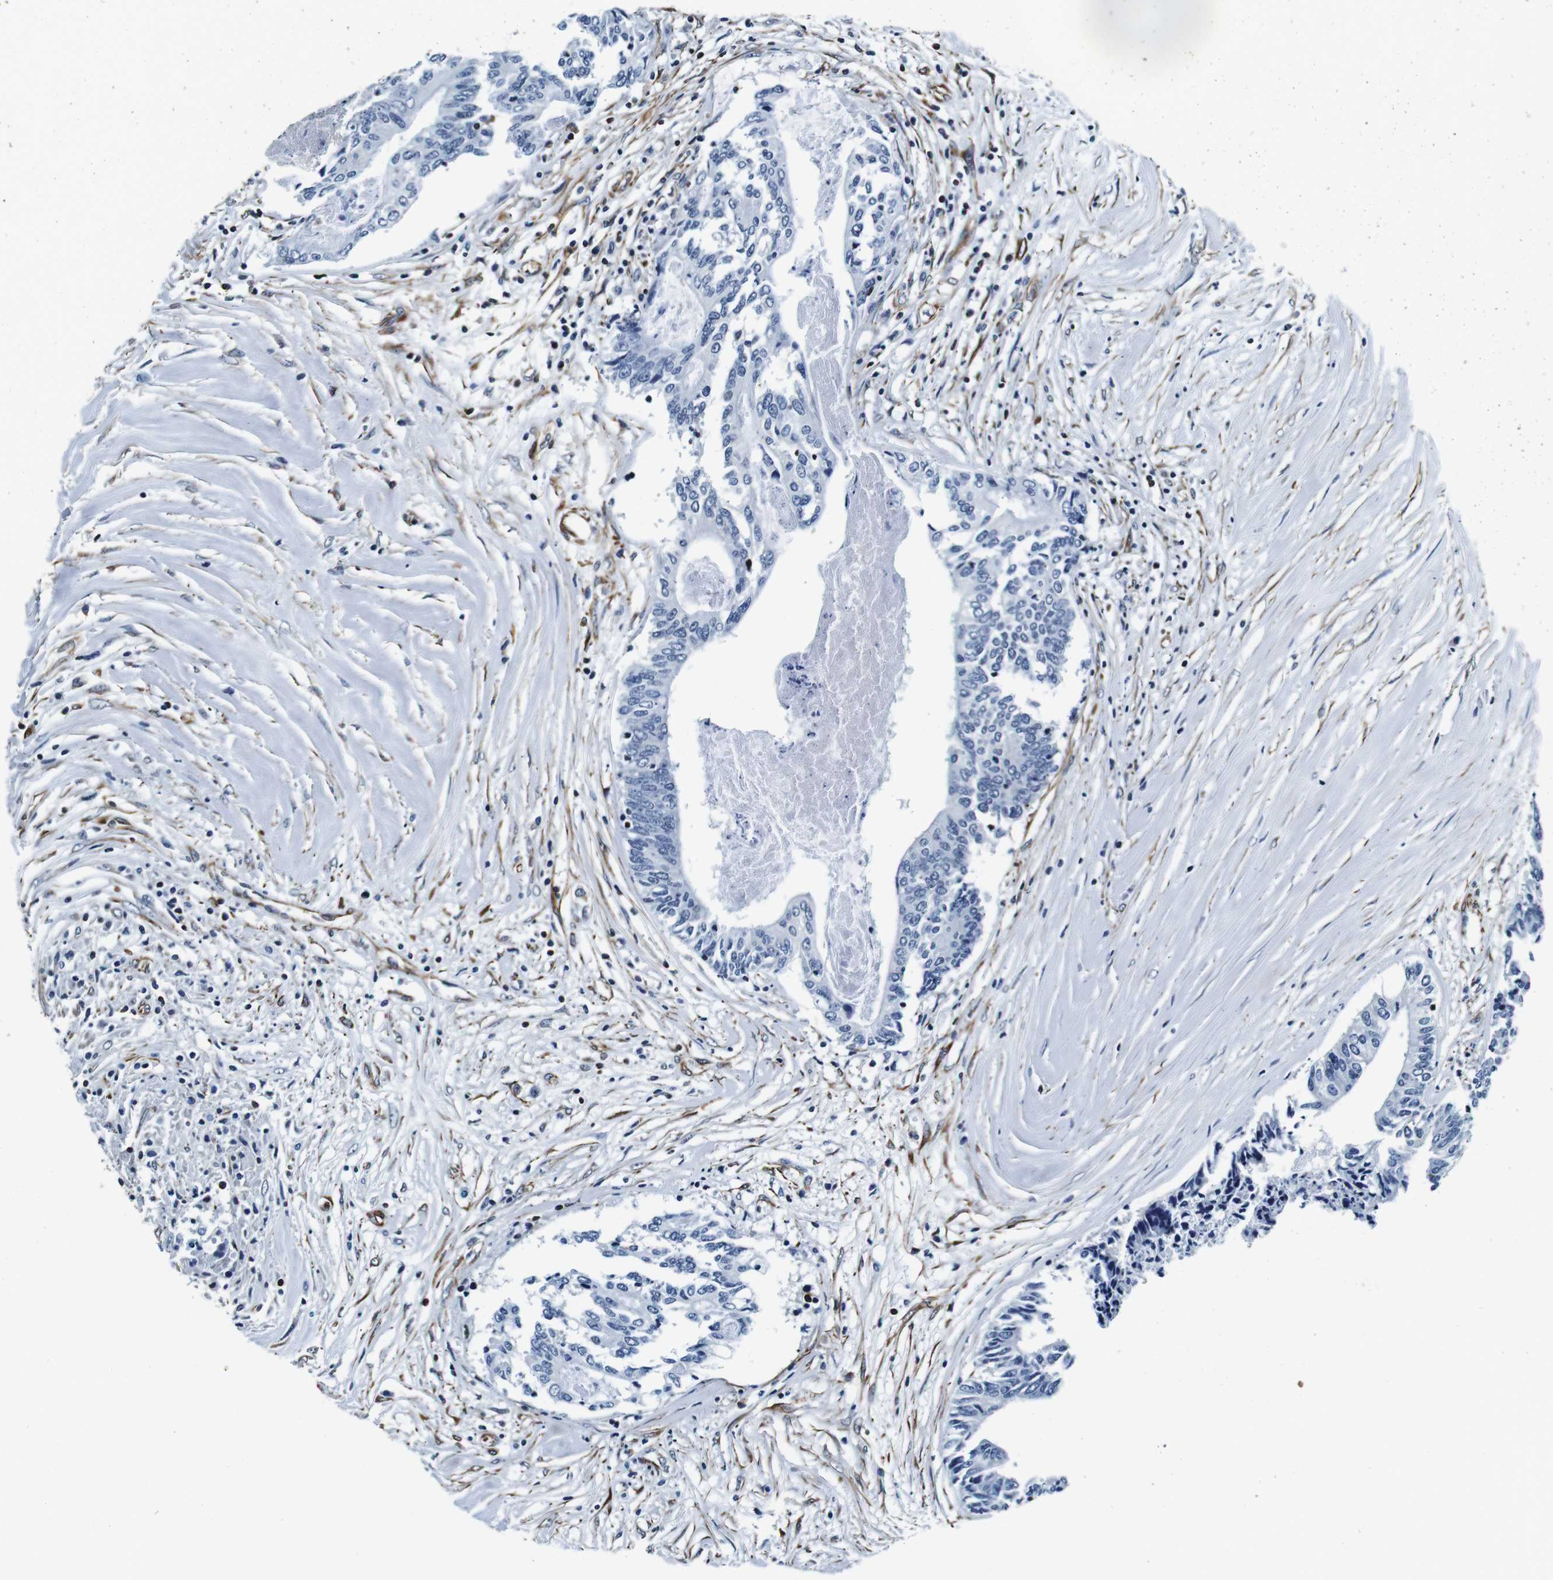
{"staining": {"intensity": "negative", "quantity": "none", "location": "none"}, "tissue": "colorectal cancer", "cell_type": "Tumor cells", "image_type": "cancer", "snomed": [{"axis": "morphology", "description": "Adenocarcinoma, NOS"}, {"axis": "topography", "description": "Rectum"}], "caption": "Tumor cells are negative for protein expression in human colorectal cancer (adenocarcinoma).", "gene": "GJE1", "patient": {"sex": "male", "age": 63}}